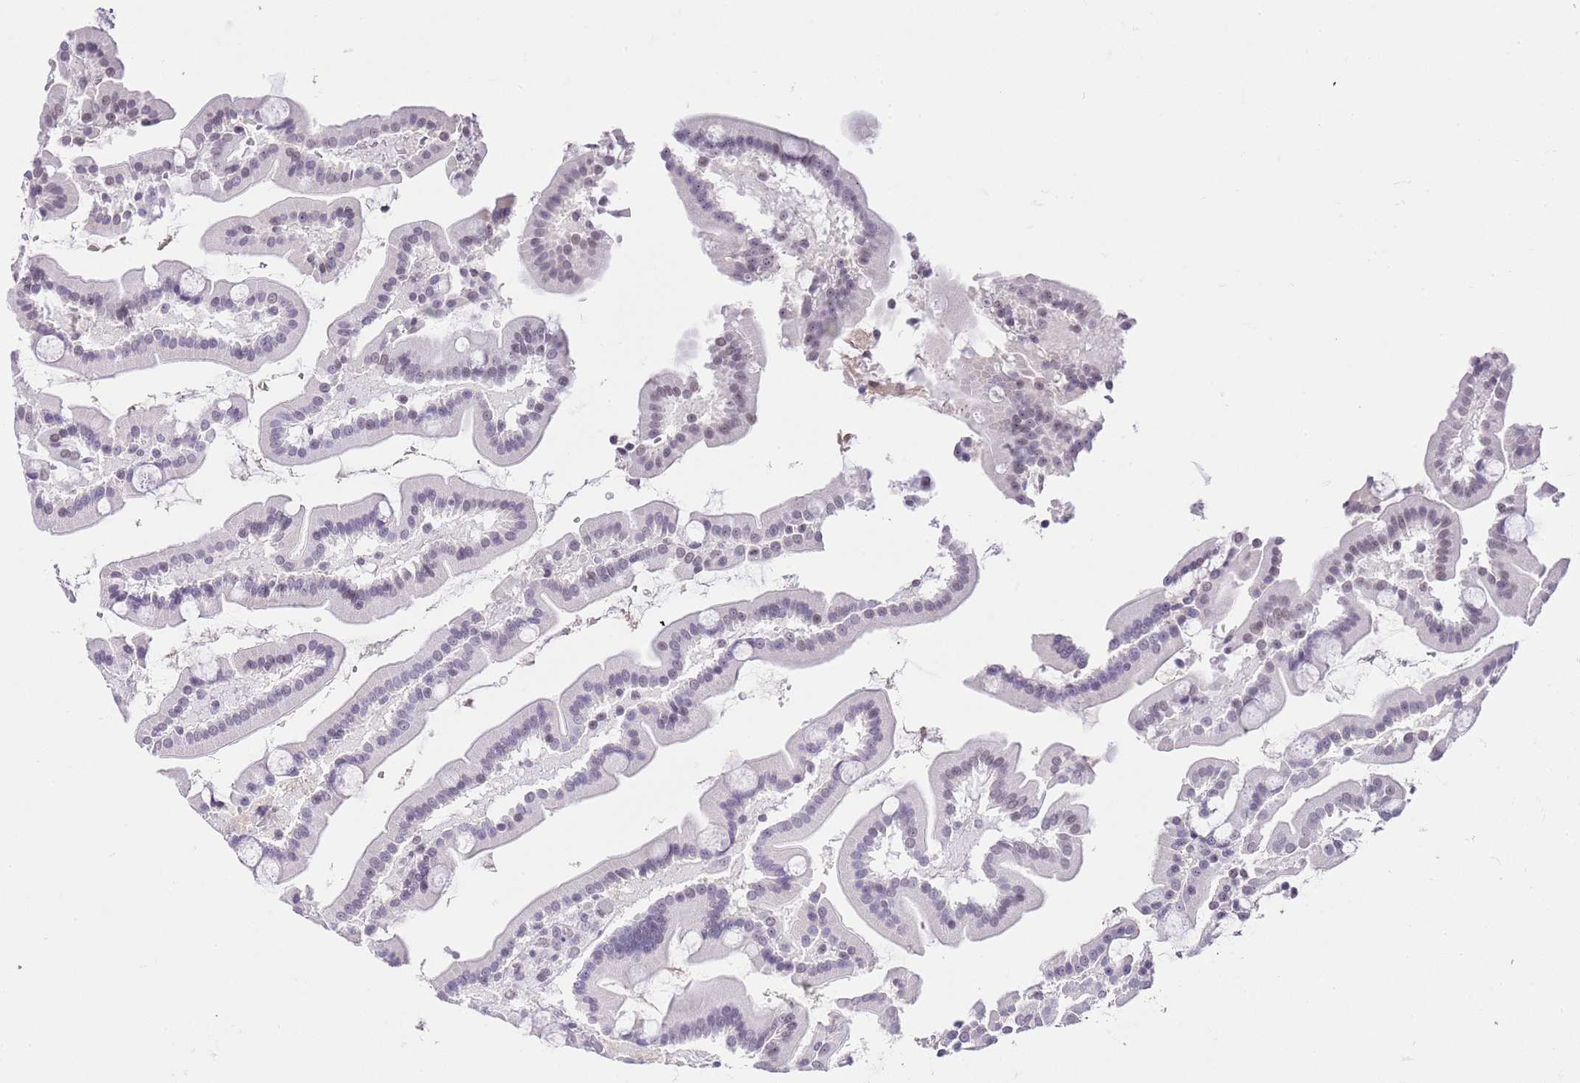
{"staining": {"intensity": "negative", "quantity": "none", "location": "none"}, "tissue": "duodenum", "cell_type": "Glandular cells", "image_type": "normal", "snomed": [{"axis": "morphology", "description": "Normal tissue, NOS"}, {"axis": "topography", "description": "Duodenum"}], "caption": "This is a photomicrograph of immunohistochemistry staining of normal duodenum, which shows no staining in glandular cells.", "gene": "NOP56", "patient": {"sex": "male", "age": 55}}